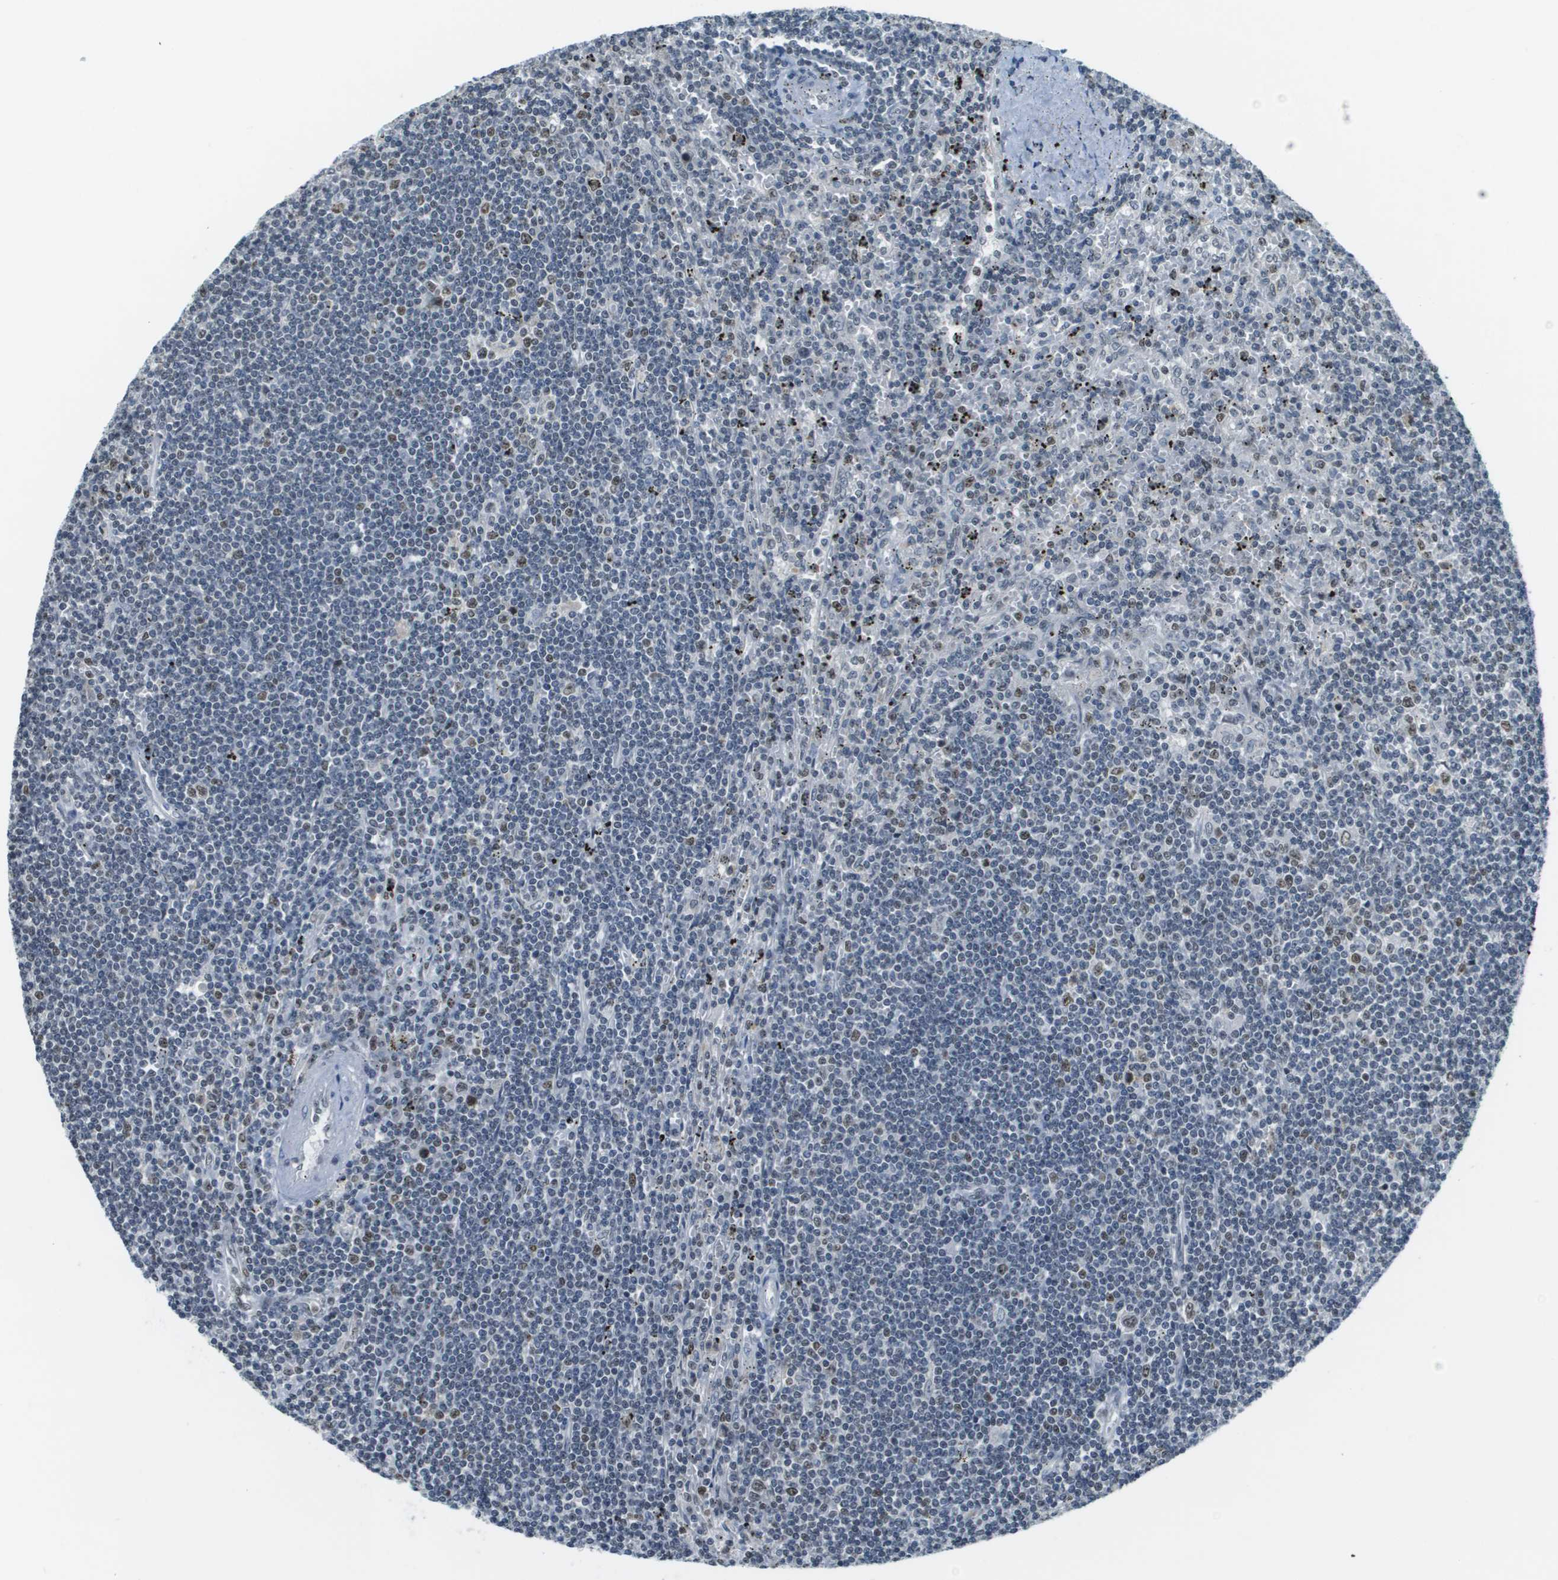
{"staining": {"intensity": "moderate", "quantity": "<25%", "location": "nuclear"}, "tissue": "lymphoma", "cell_type": "Tumor cells", "image_type": "cancer", "snomed": [{"axis": "morphology", "description": "Malignant lymphoma, non-Hodgkin's type, Low grade"}, {"axis": "topography", "description": "Spleen"}], "caption": "IHC photomicrograph of malignant lymphoma, non-Hodgkin's type (low-grade) stained for a protein (brown), which shows low levels of moderate nuclear positivity in about <25% of tumor cells.", "gene": "CBX5", "patient": {"sex": "male", "age": 76}}